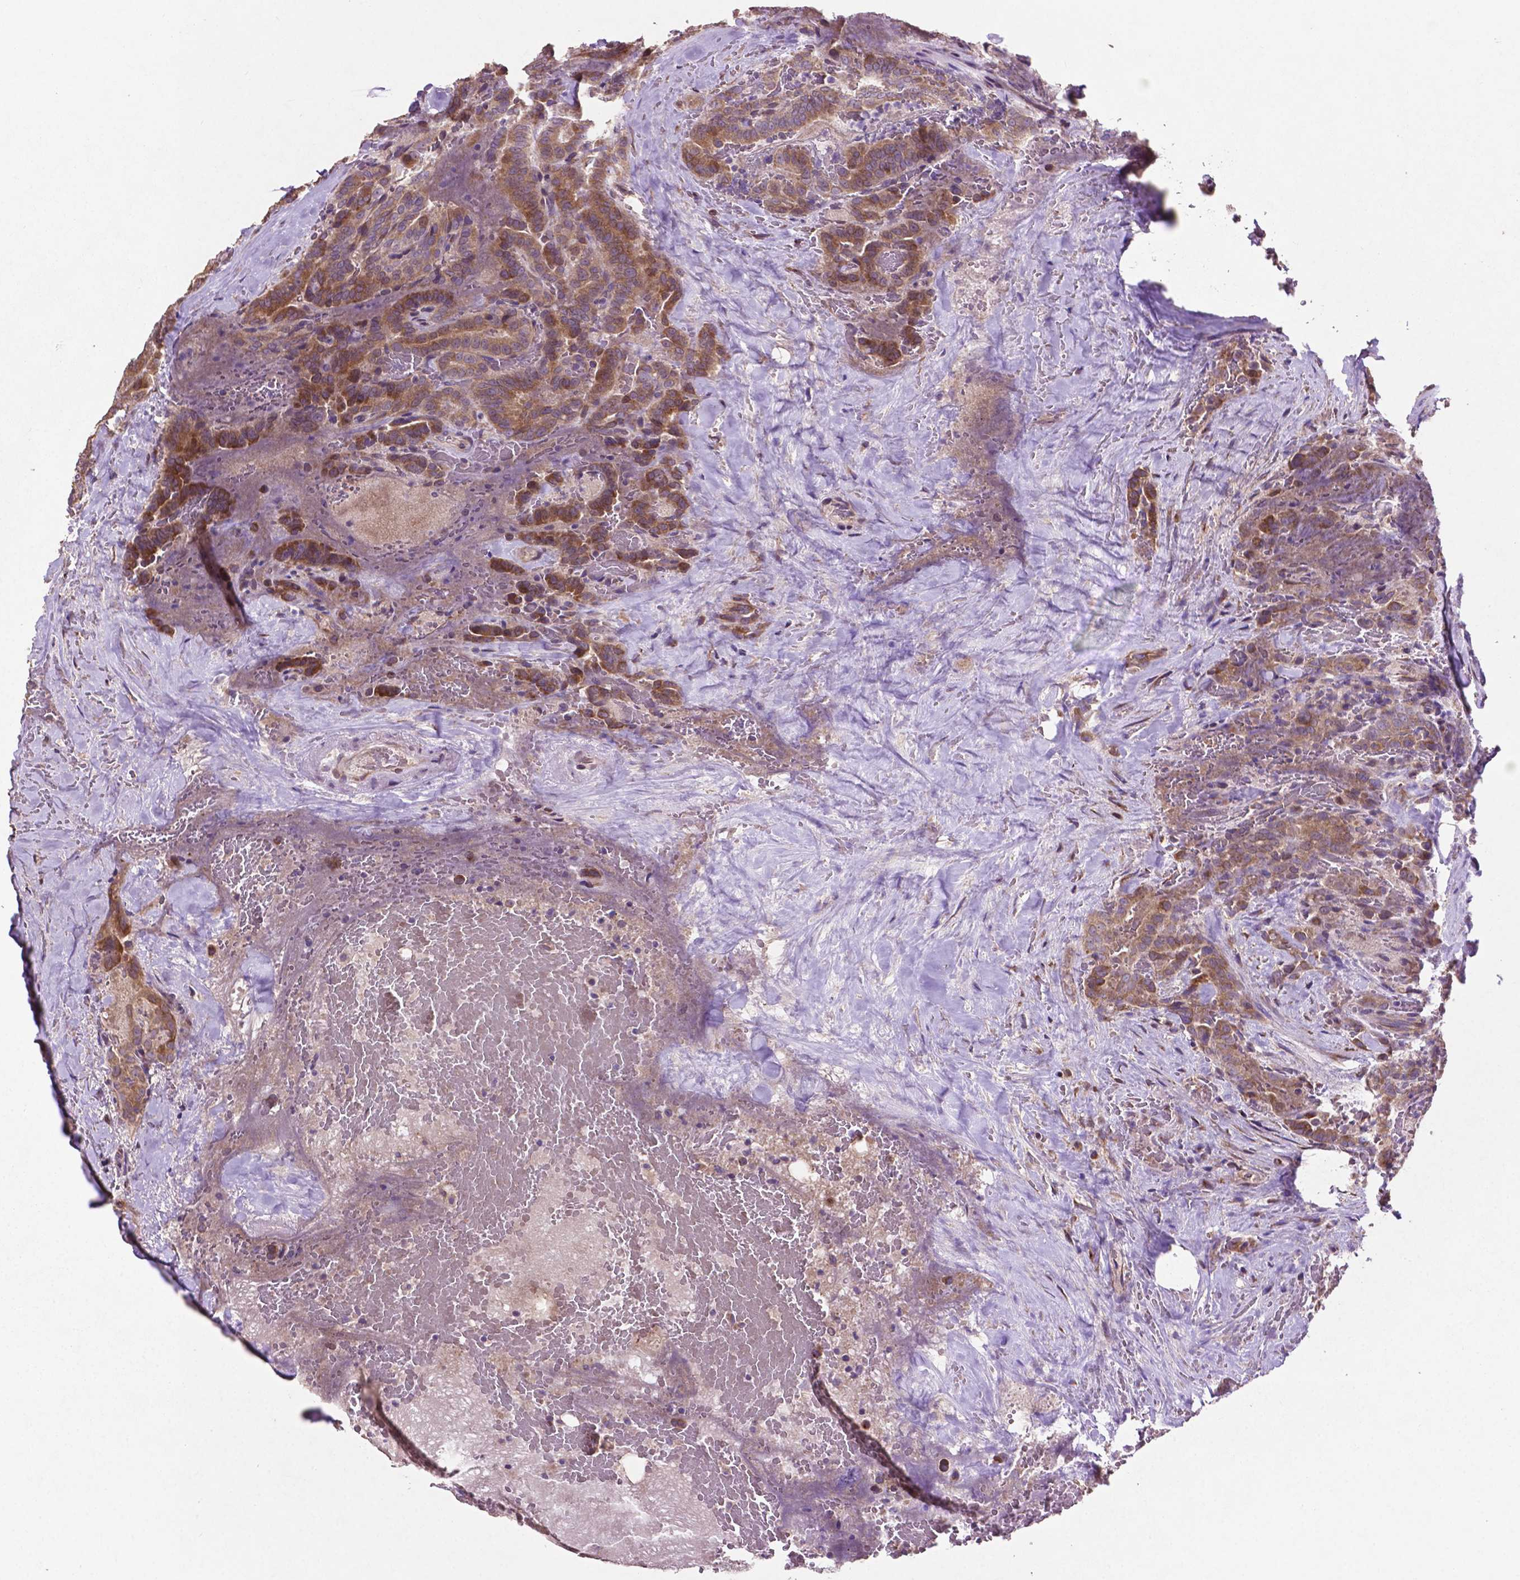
{"staining": {"intensity": "moderate", "quantity": ">75%", "location": "cytoplasmic/membranous"}, "tissue": "thyroid cancer", "cell_type": "Tumor cells", "image_type": "cancer", "snomed": [{"axis": "morphology", "description": "Papillary adenocarcinoma, NOS"}, {"axis": "topography", "description": "Thyroid gland"}], "caption": "Papillary adenocarcinoma (thyroid) was stained to show a protein in brown. There is medium levels of moderate cytoplasmic/membranous staining in approximately >75% of tumor cells.", "gene": "MBTPS1", "patient": {"sex": "male", "age": 61}}